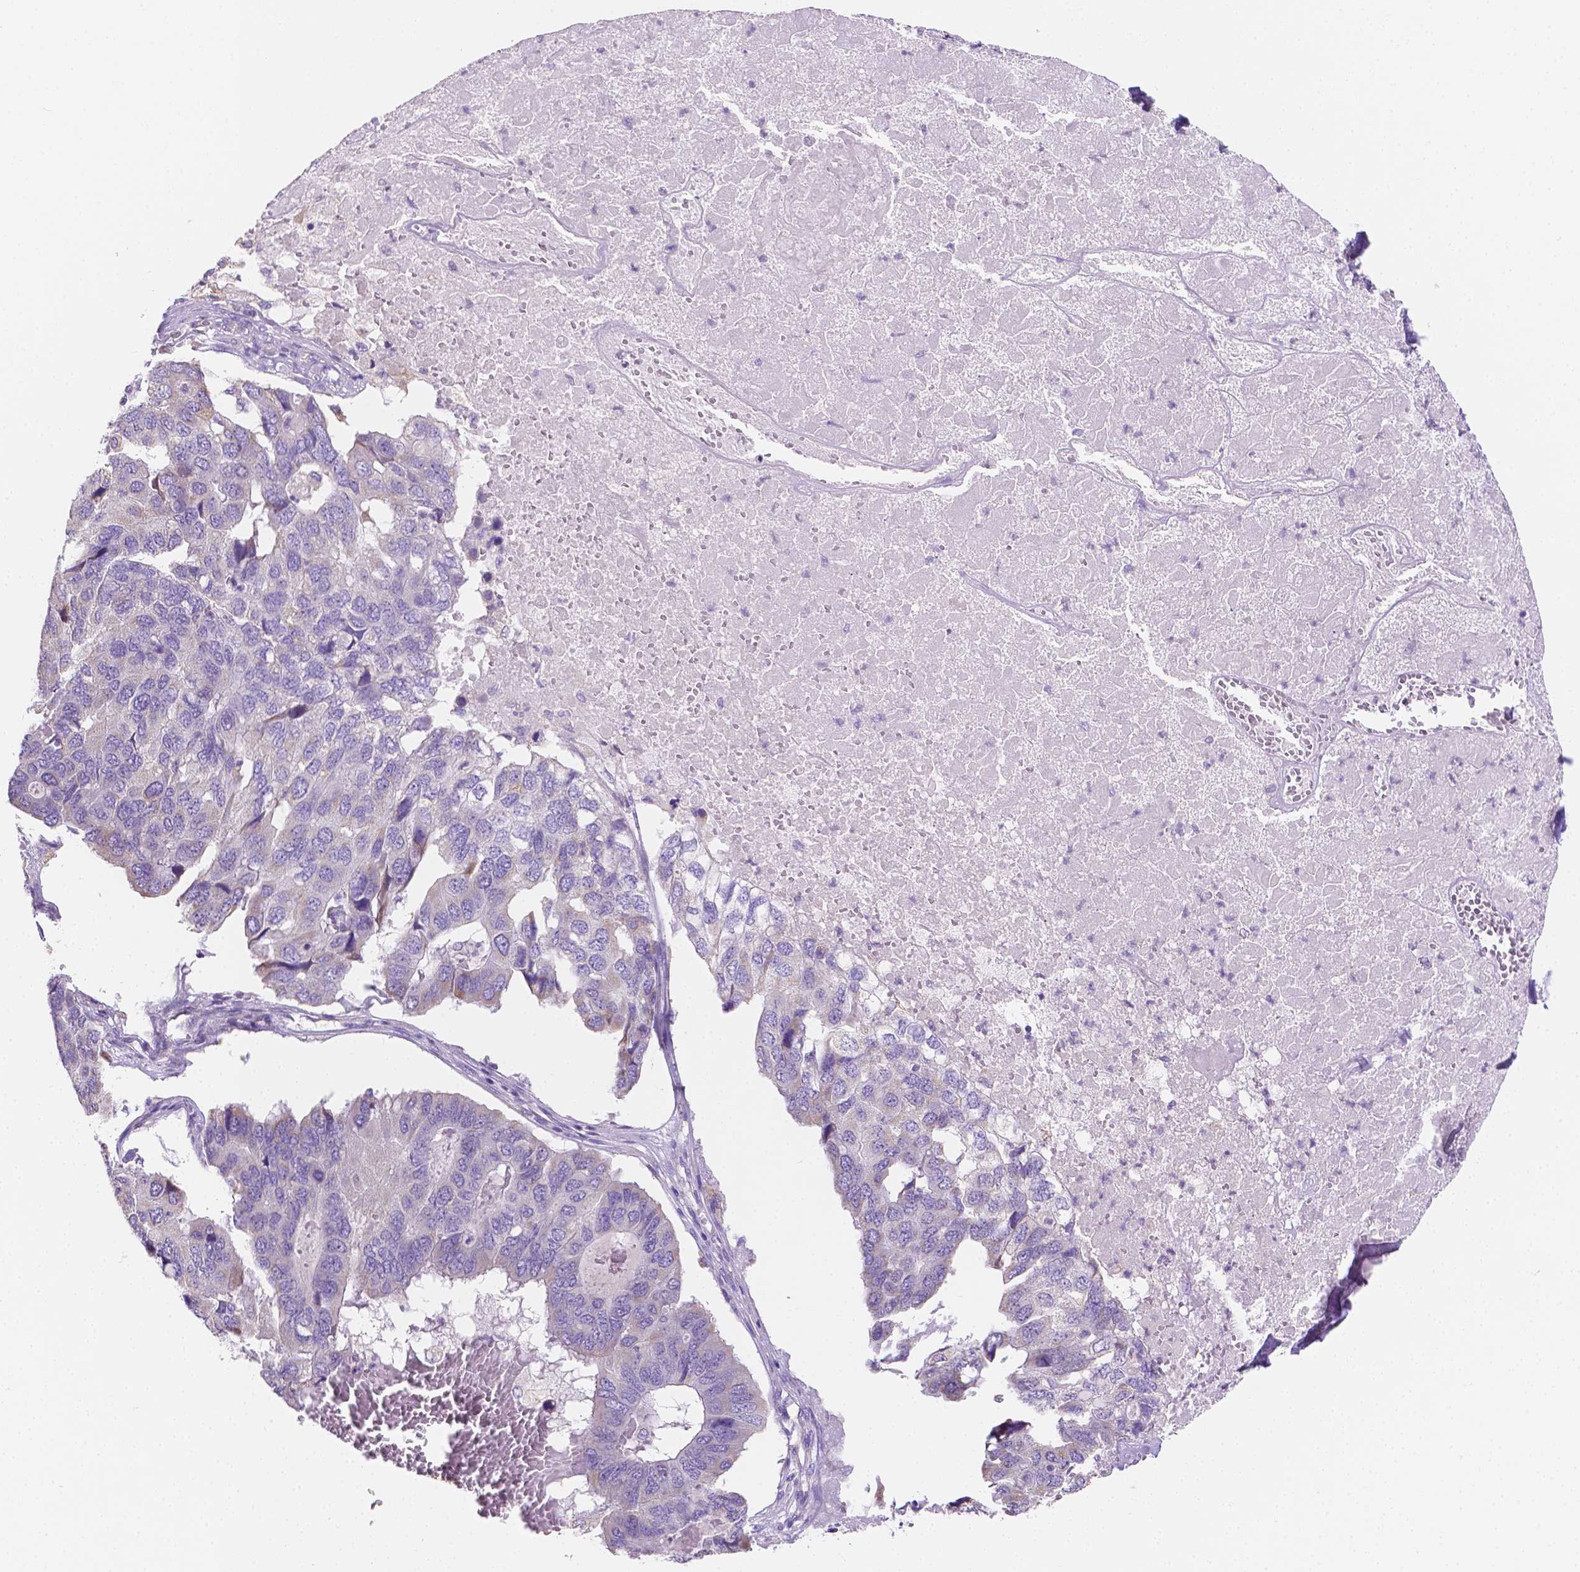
{"staining": {"intensity": "negative", "quantity": "none", "location": "none"}, "tissue": "pancreatic cancer", "cell_type": "Tumor cells", "image_type": "cancer", "snomed": [{"axis": "morphology", "description": "Adenocarcinoma, NOS"}, {"axis": "topography", "description": "Pancreas"}], "caption": "The micrograph displays no staining of tumor cells in adenocarcinoma (pancreatic). (Immunohistochemistry, brightfield microscopy, high magnification).", "gene": "TMEM130", "patient": {"sex": "male", "age": 50}}